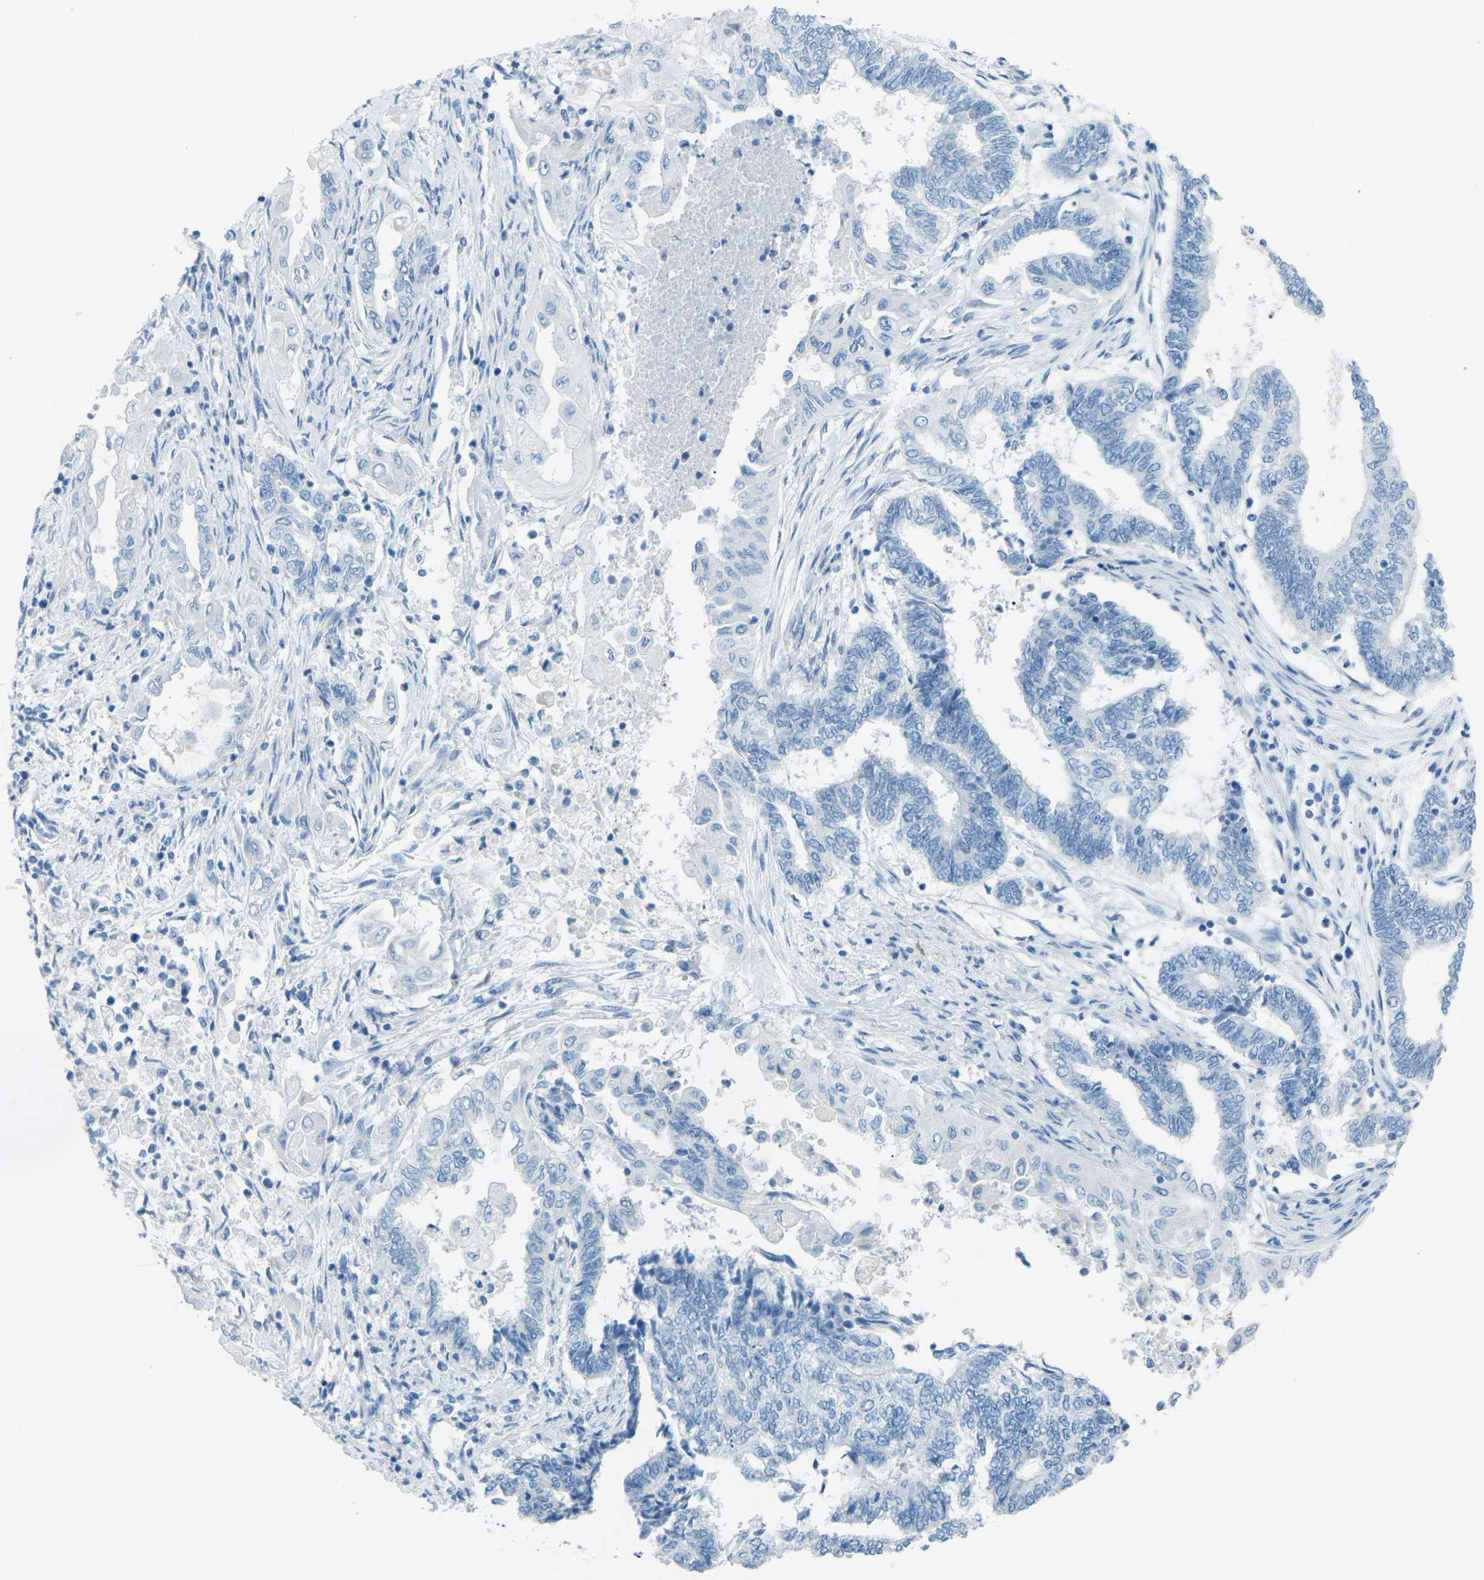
{"staining": {"intensity": "negative", "quantity": "none", "location": "none"}, "tissue": "endometrial cancer", "cell_type": "Tumor cells", "image_type": "cancer", "snomed": [{"axis": "morphology", "description": "Adenocarcinoma, NOS"}, {"axis": "topography", "description": "Uterus"}, {"axis": "topography", "description": "Endometrium"}], "caption": "IHC photomicrograph of human endometrial cancer (adenocarcinoma) stained for a protein (brown), which displays no positivity in tumor cells.", "gene": "CDH16", "patient": {"sex": "female", "age": 70}}